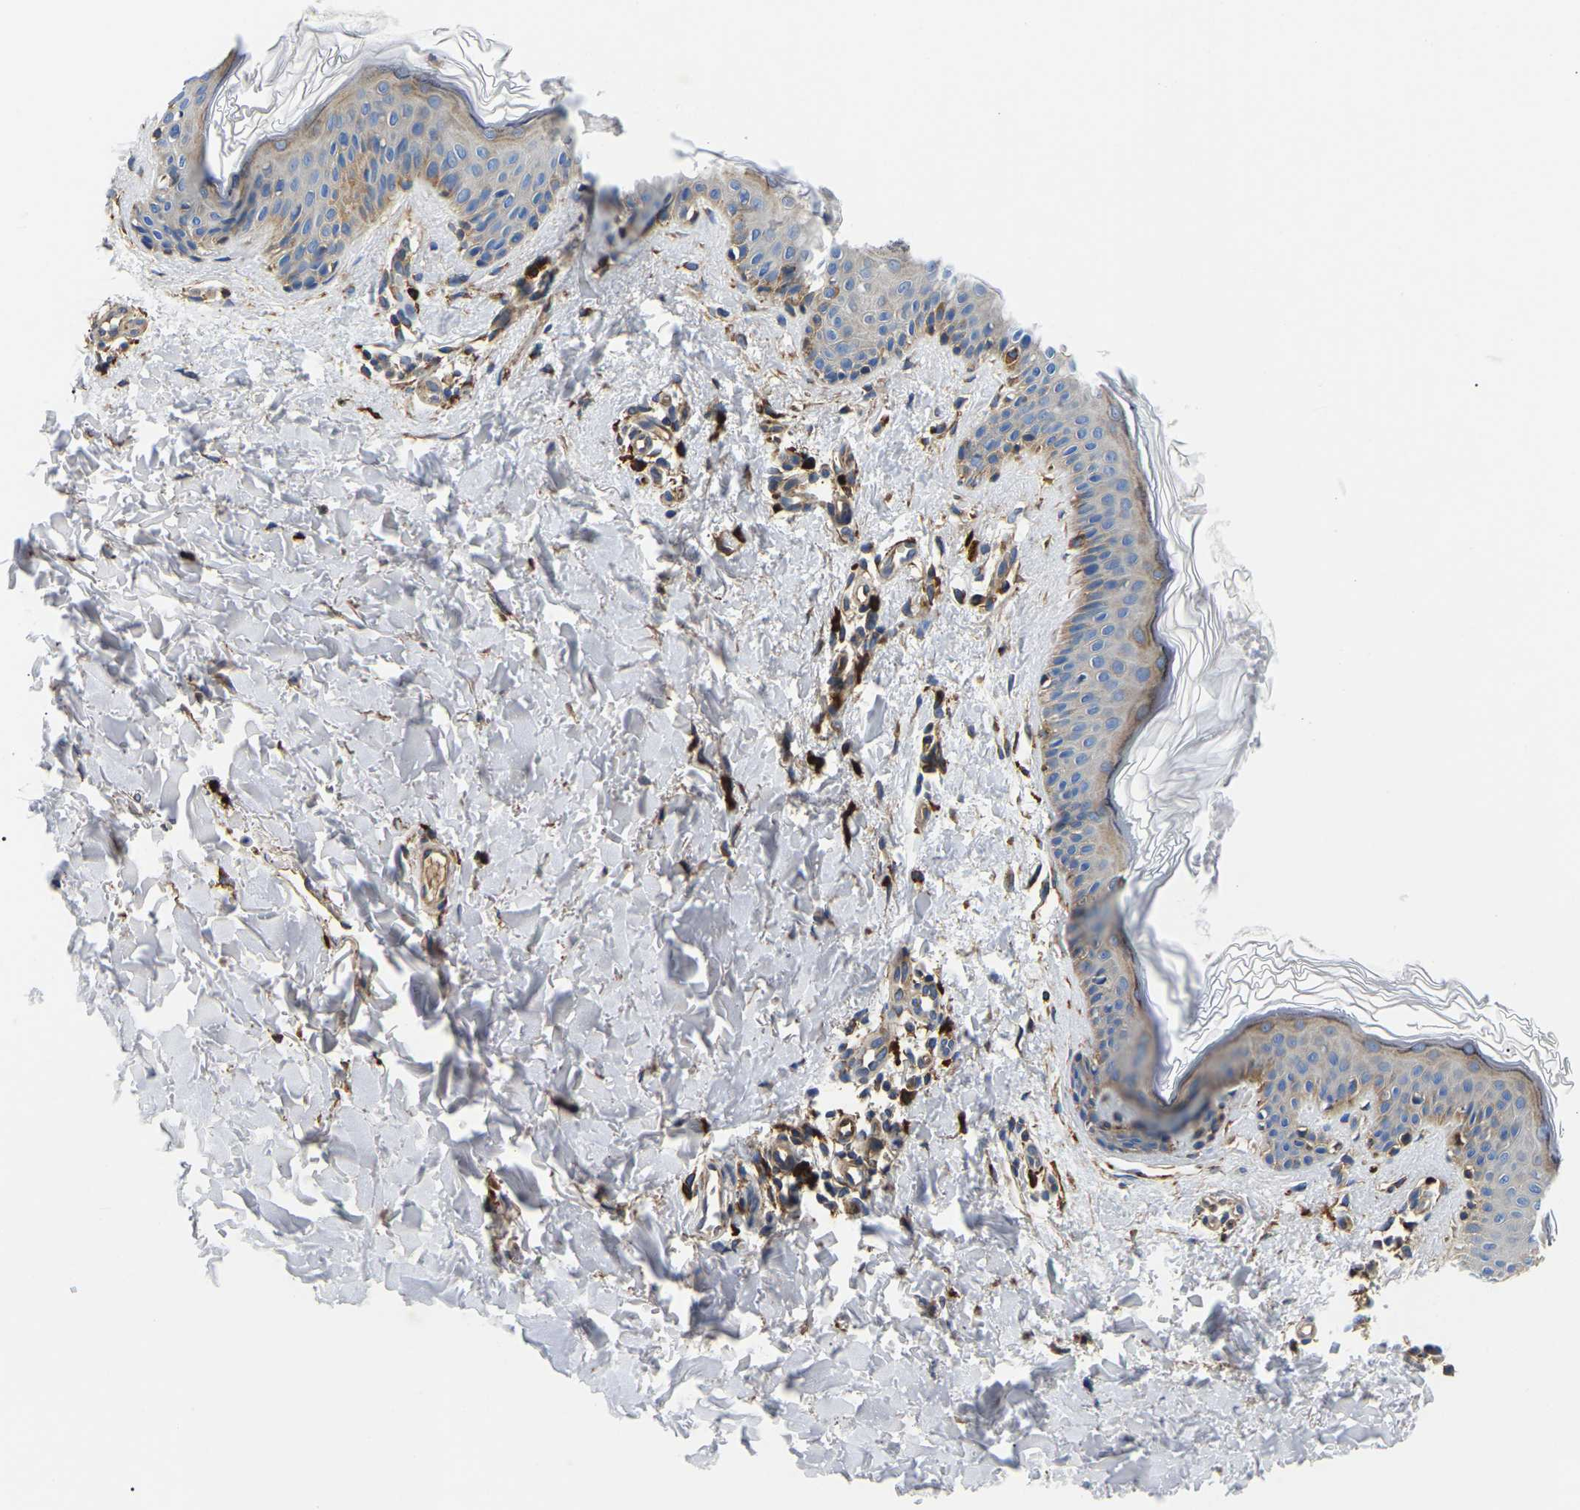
{"staining": {"intensity": "moderate", "quantity": ">75%", "location": "cytoplasmic/membranous"}, "tissue": "skin", "cell_type": "Fibroblasts", "image_type": "normal", "snomed": [{"axis": "morphology", "description": "Normal tissue, NOS"}, {"axis": "topography", "description": "Skin"}], "caption": "A medium amount of moderate cytoplasmic/membranous expression is identified in approximately >75% of fibroblasts in benign skin.", "gene": "DUSP8", "patient": {"sex": "male", "age": 40}}